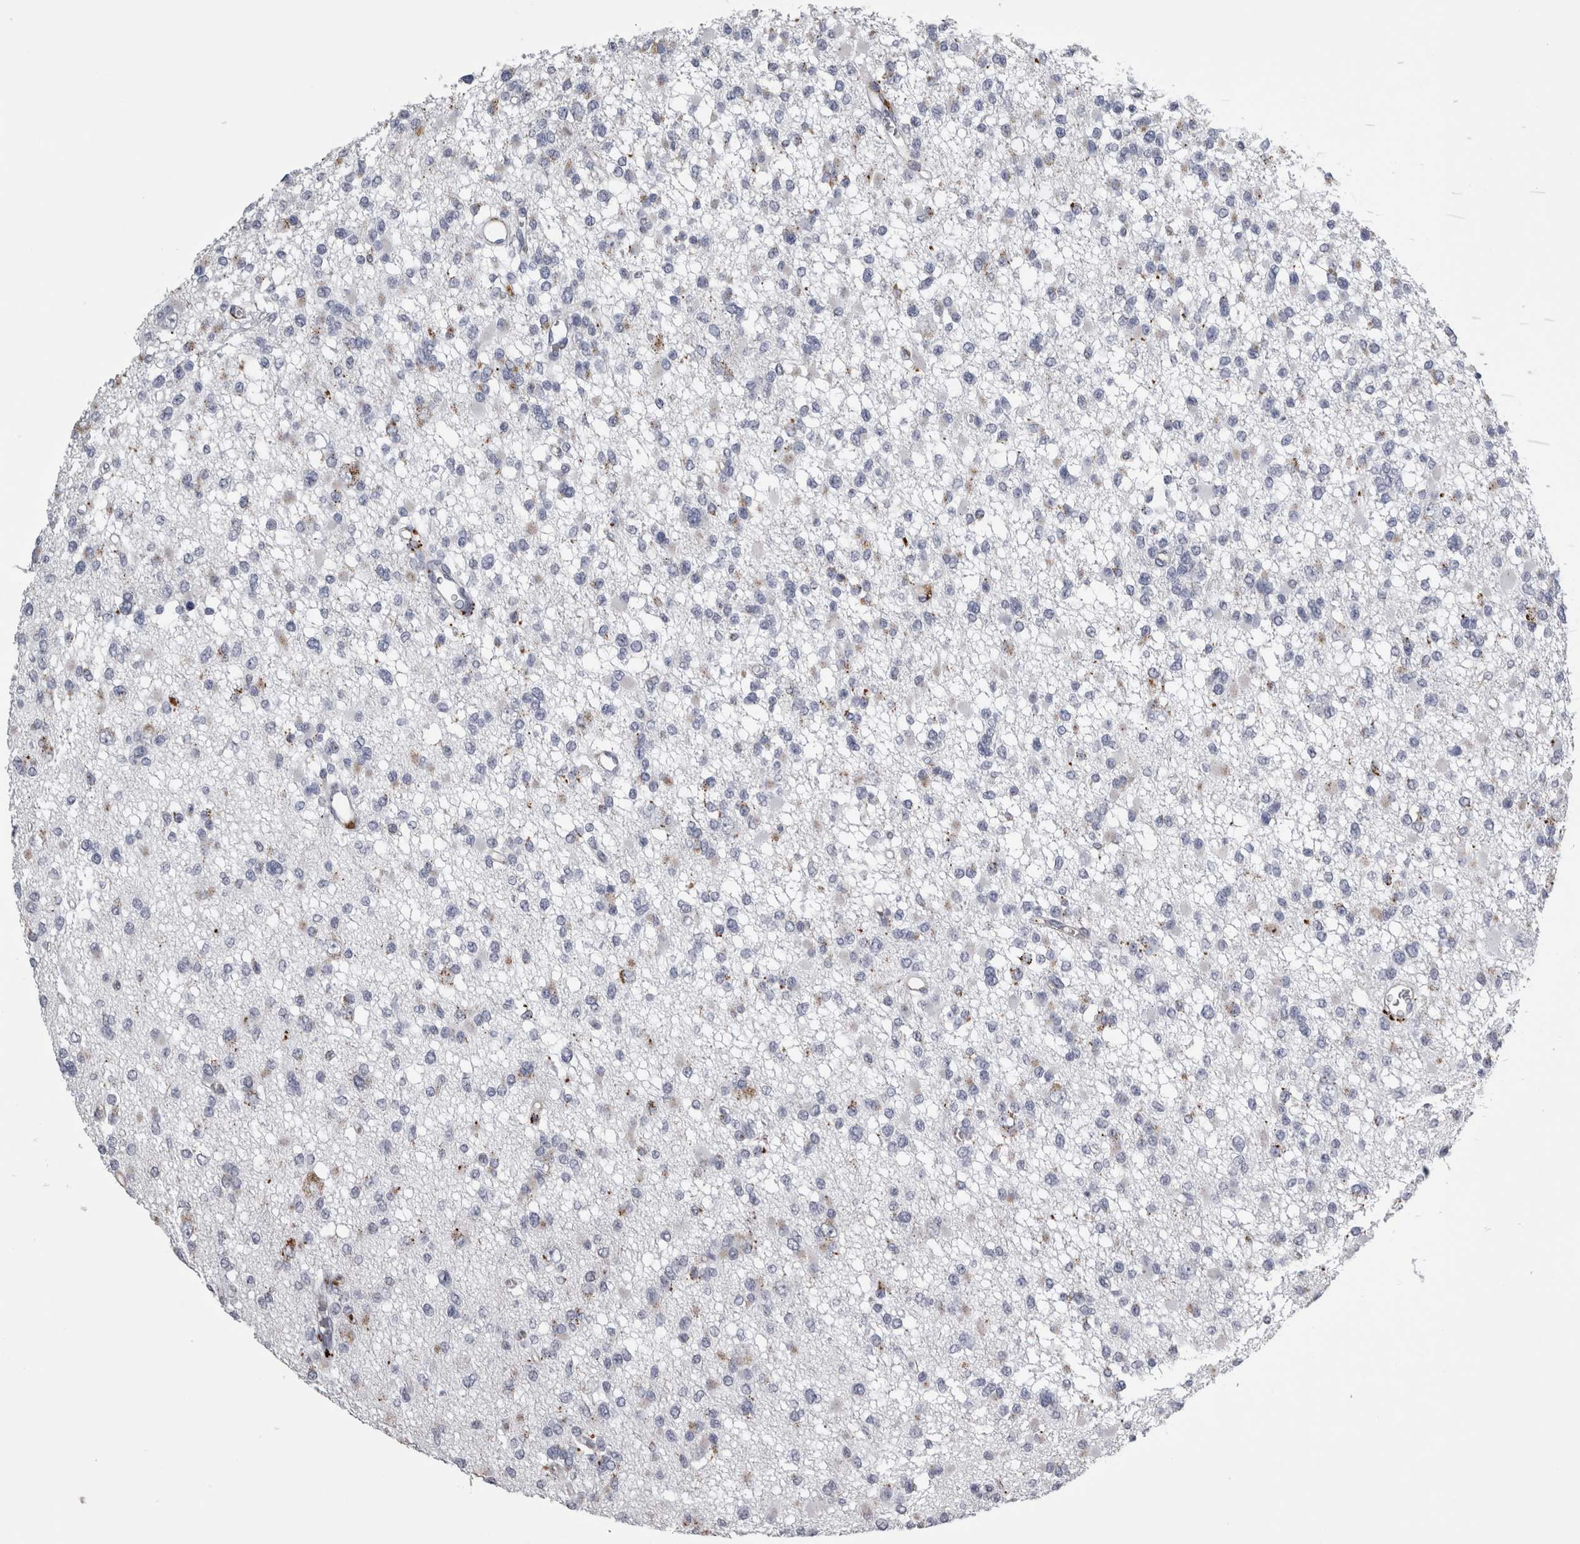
{"staining": {"intensity": "negative", "quantity": "none", "location": "none"}, "tissue": "glioma", "cell_type": "Tumor cells", "image_type": "cancer", "snomed": [{"axis": "morphology", "description": "Glioma, malignant, Low grade"}, {"axis": "topography", "description": "Brain"}], "caption": "Tumor cells are negative for protein expression in human malignant low-grade glioma.", "gene": "DPP7", "patient": {"sex": "female", "age": 22}}